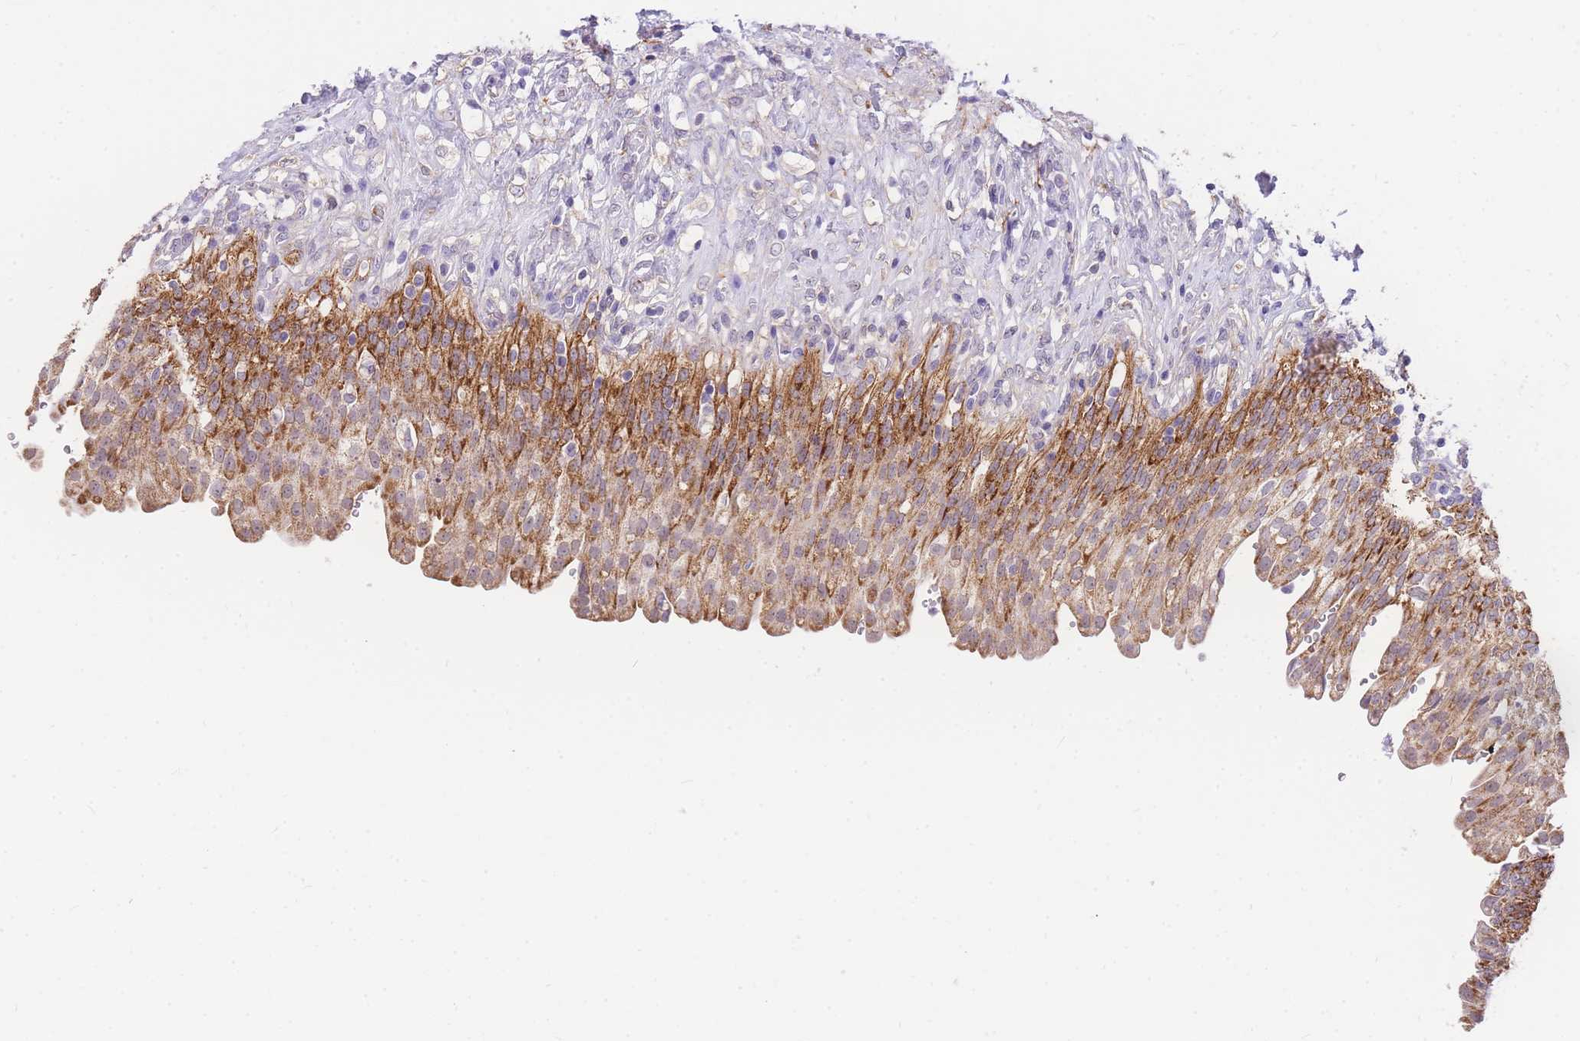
{"staining": {"intensity": "moderate", "quantity": "25%-75%", "location": "cytoplasmic/membranous"}, "tissue": "urinary bladder", "cell_type": "Urothelial cells", "image_type": "normal", "snomed": [{"axis": "morphology", "description": "Urothelial carcinoma, High grade"}, {"axis": "topography", "description": "Urinary bladder"}], "caption": "This is a micrograph of immunohistochemistry staining of normal urinary bladder, which shows moderate staining in the cytoplasmic/membranous of urothelial cells.", "gene": "C2orf88", "patient": {"sex": "male", "age": 46}}